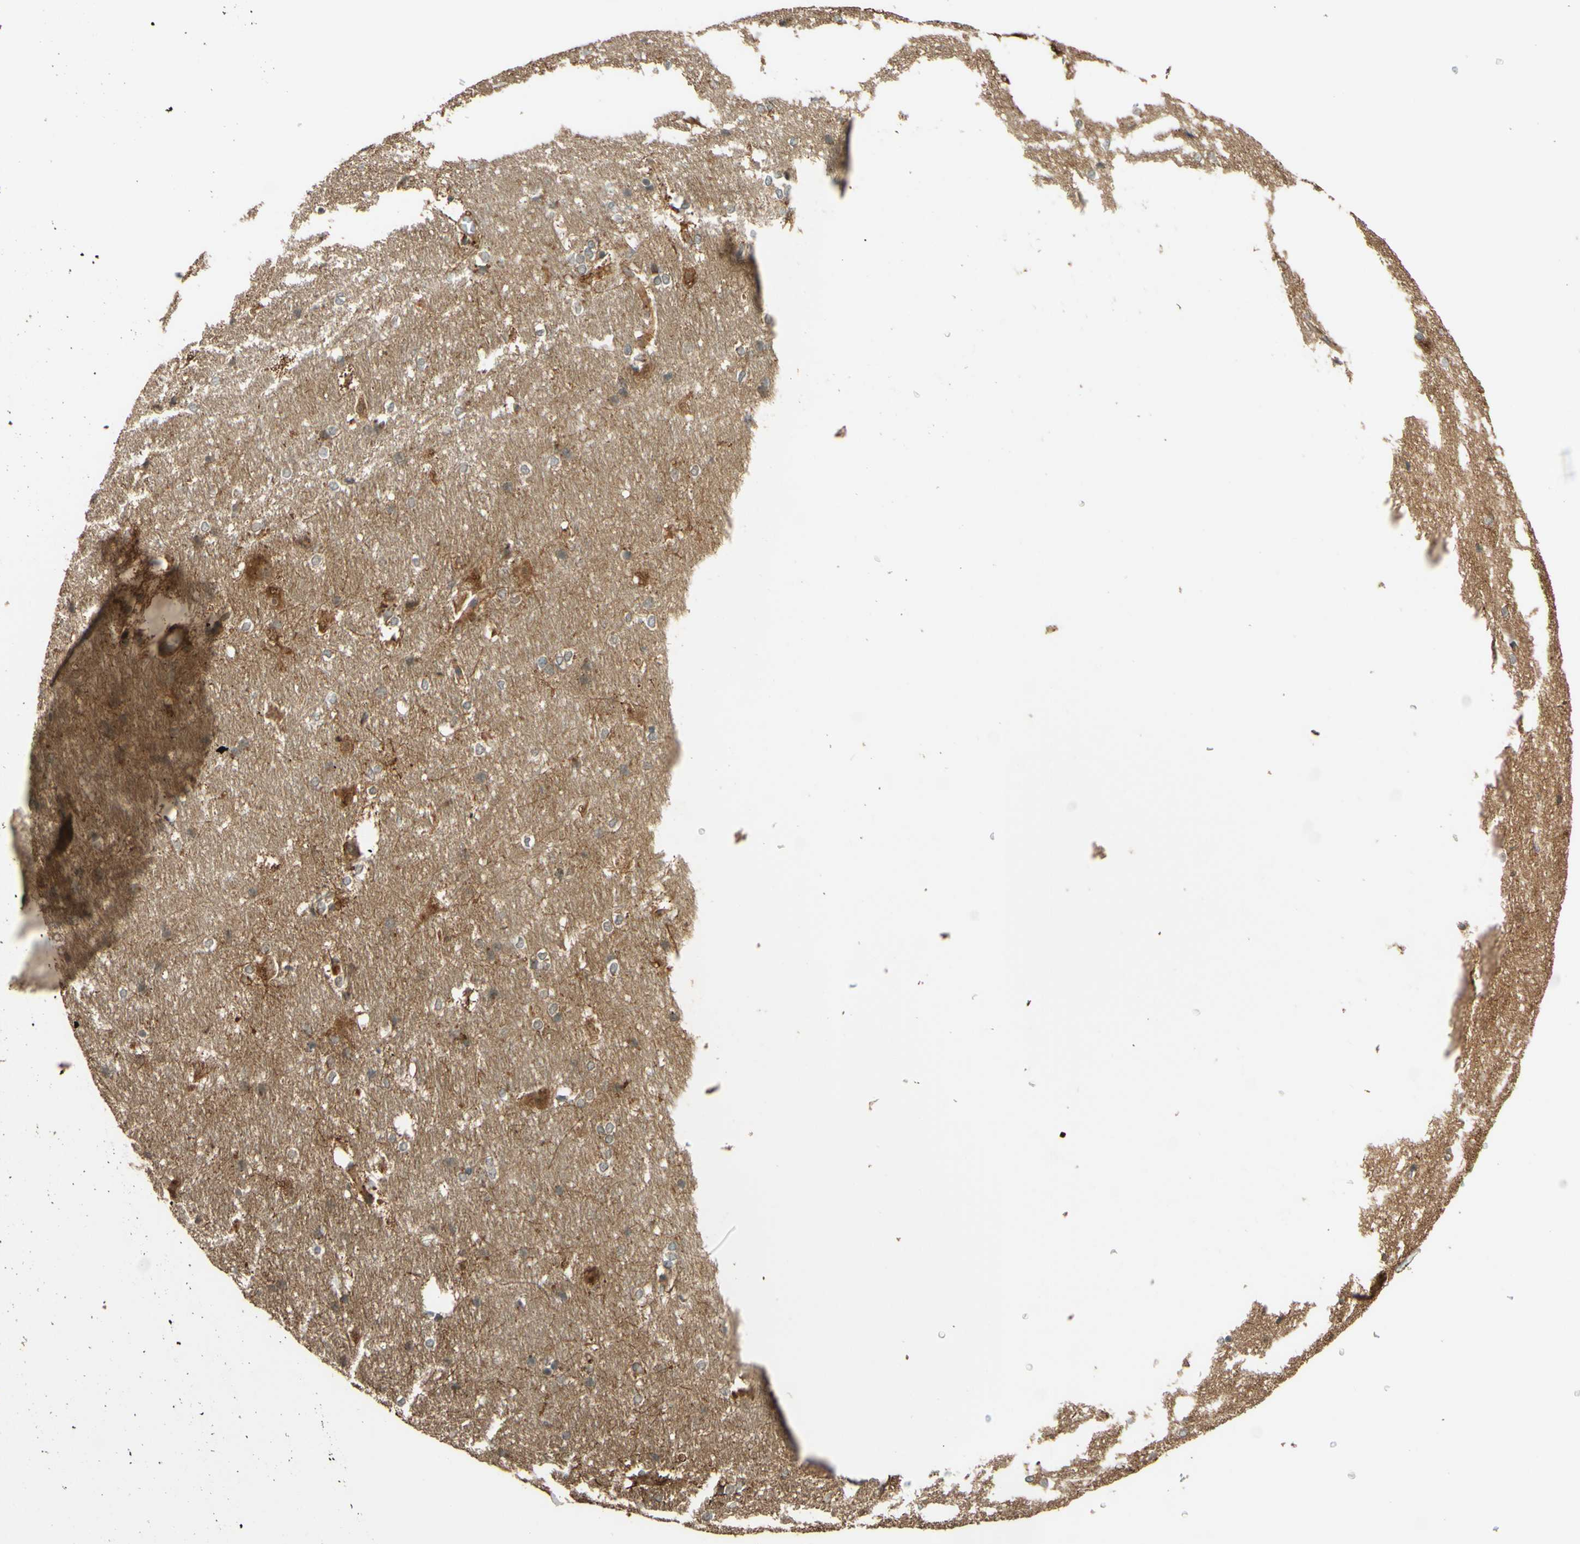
{"staining": {"intensity": "weak", "quantity": "<25%", "location": "cytoplasmic/membranous"}, "tissue": "hippocampus", "cell_type": "Glial cells", "image_type": "normal", "snomed": [{"axis": "morphology", "description": "Normal tissue, NOS"}, {"axis": "topography", "description": "Hippocampus"}], "caption": "Immunohistochemistry micrograph of unremarkable hippocampus stained for a protein (brown), which displays no positivity in glial cells. (DAB (3,3'-diaminobenzidine) immunohistochemistry visualized using brightfield microscopy, high magnification).", "gene": "RNF19A", "patient": {"sex": "female", "age": 19}}